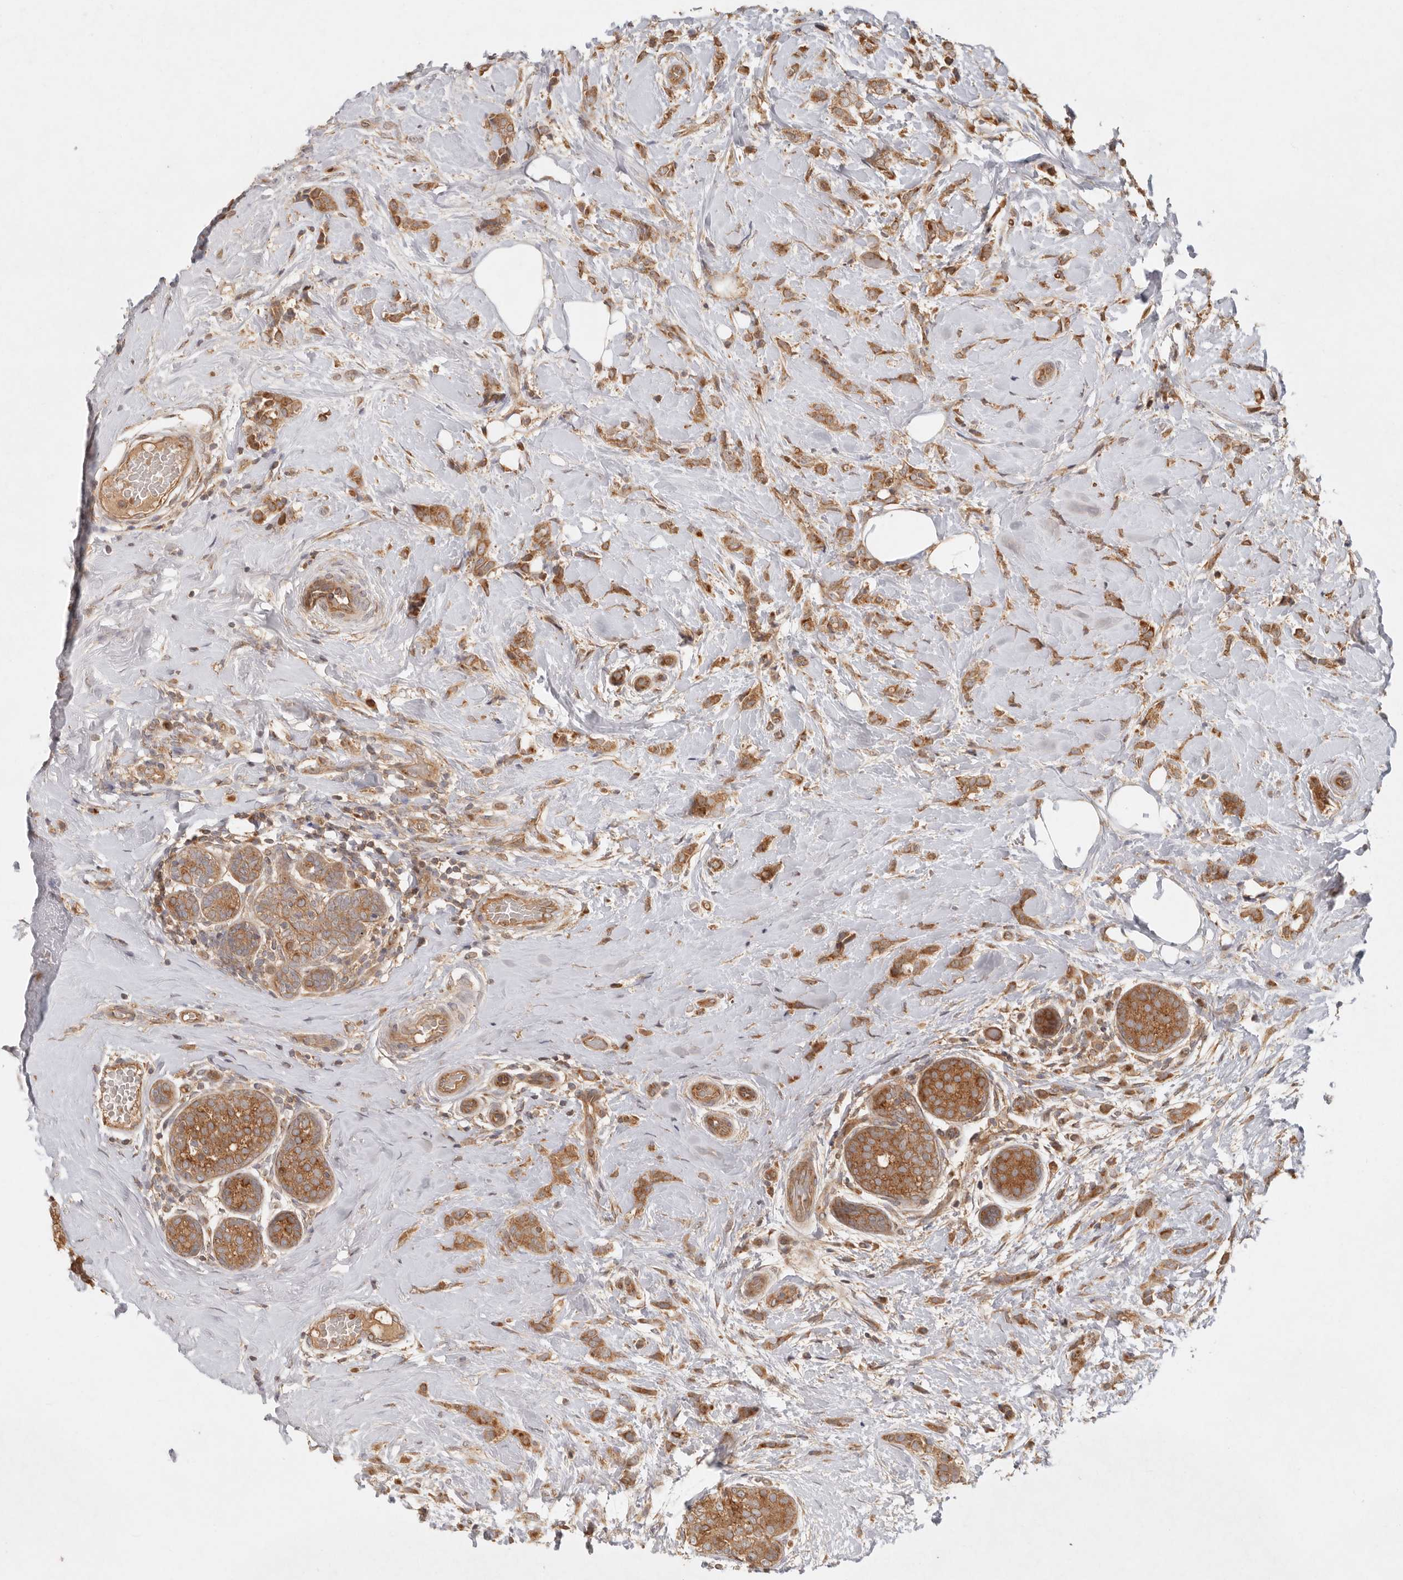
{"staining": {"intensity": "moderate", "quantity": ">75%", "location": "cytoplasmic/membranous"}, "tissue": "breast cancer", "cell_type": "Tumor cells", "image_type": "cancer", "snomed": [{"axis": "morphology", "description": "Lobular carcinoma, in situ"}, {"axis": "morphology", "description": "Lobular carcinoma"}, {"axis": "topography", "description": "Breast"}], "caption": "A photomicrograph of breast lobular carcinoma in situ stained for a protein demonstrates moderate cytoplasmic/membranous brown staining in tumor cells.", "gene": "HECTD3", "patient": {"sex": "female", "age": 41}}